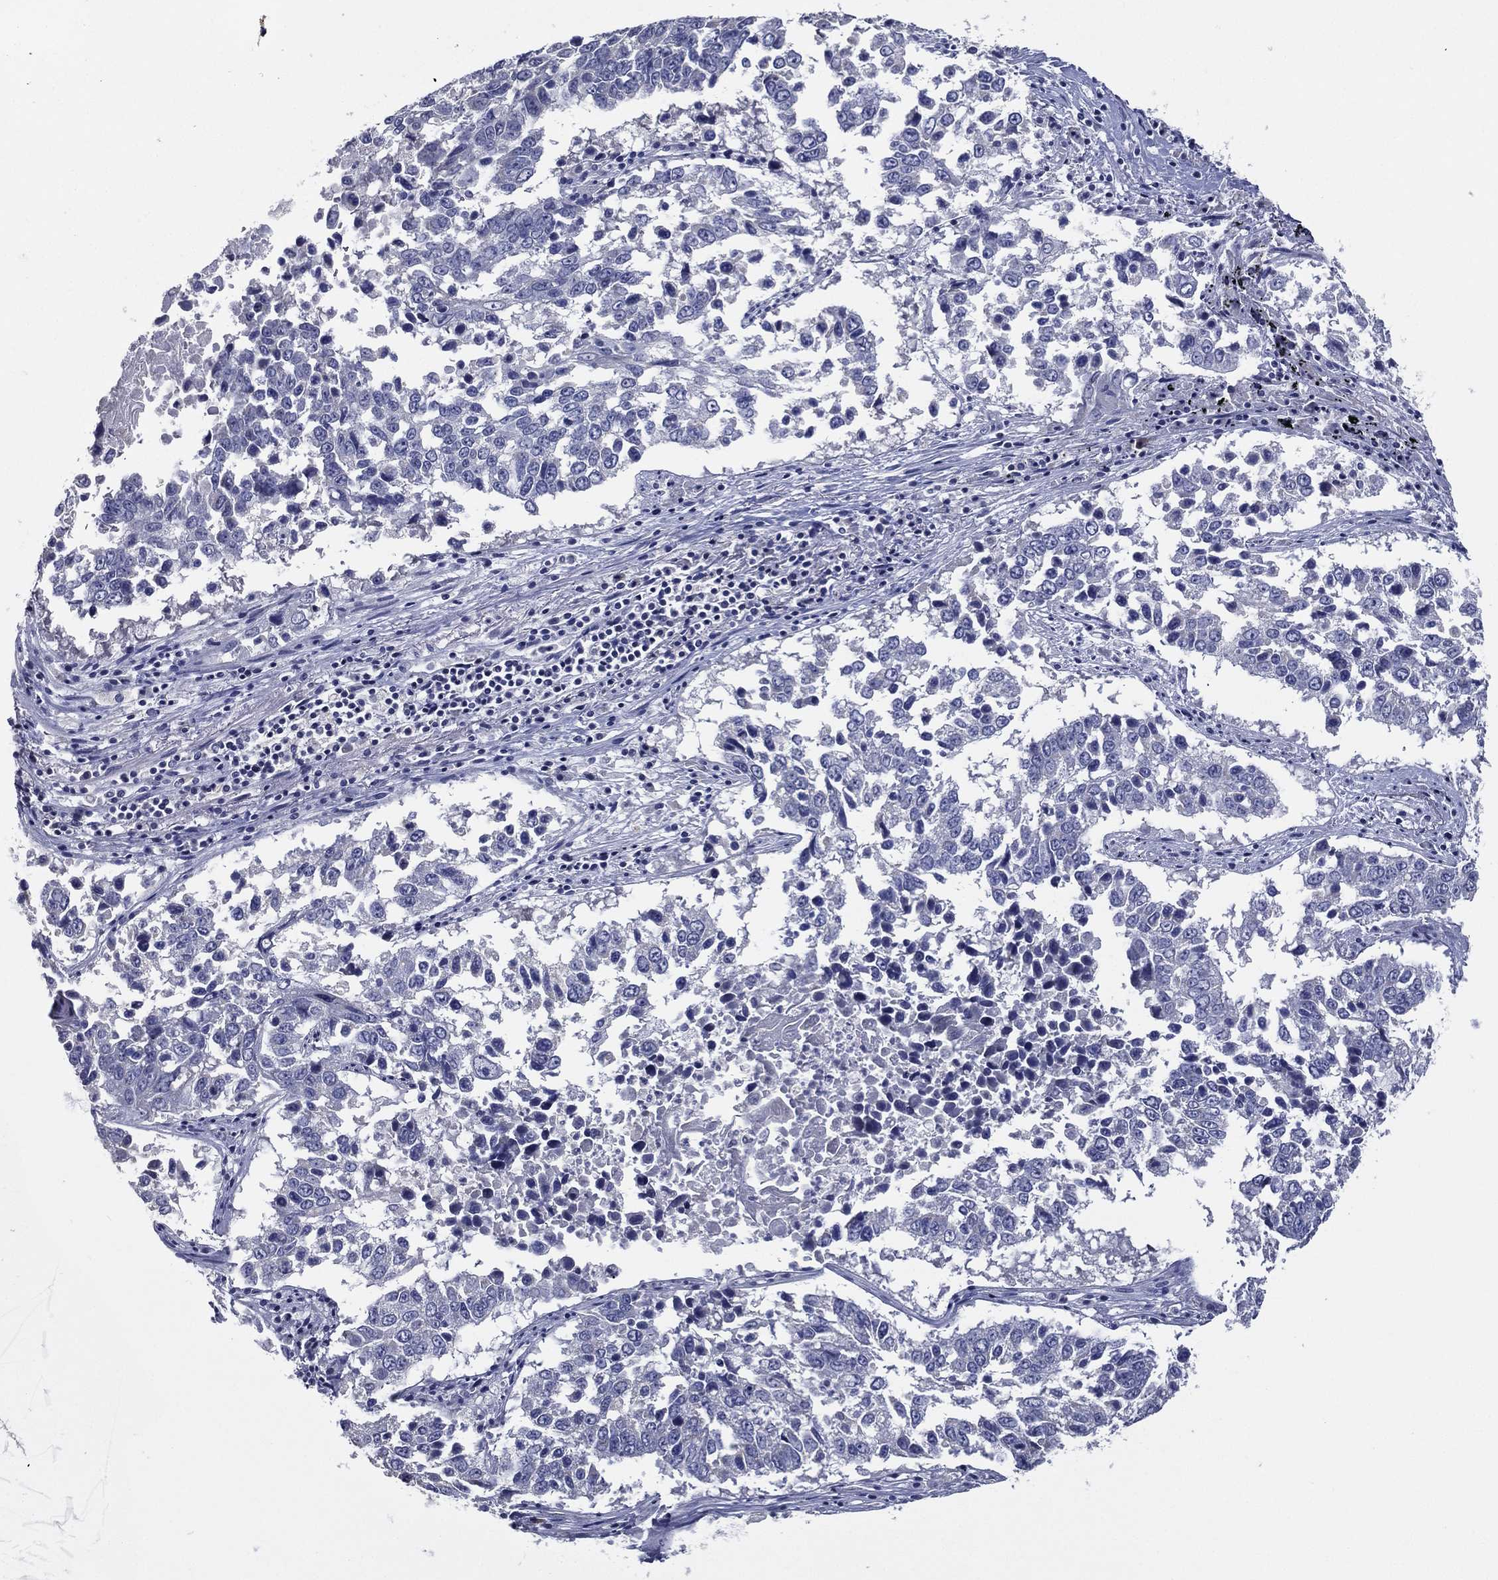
{"staining": {"intensity": "negative", "quantity": "none", "location": "none"}, "tissue": "lung cancer", "cell_type": "Tumor cells", "image_type": "cancer", "snomed": [{"axis": "morphology", "description": "Squamous cell carcinoma, NOS"}, {"axis": "topography", "description": "Lung"}], "caption": "This is a image of IHC staining of lung squamous cell carcinoma, which shows no expression in tumor cells.", "gene": "SLC13A4", "patient": {"sex": "male", "age": 82}}